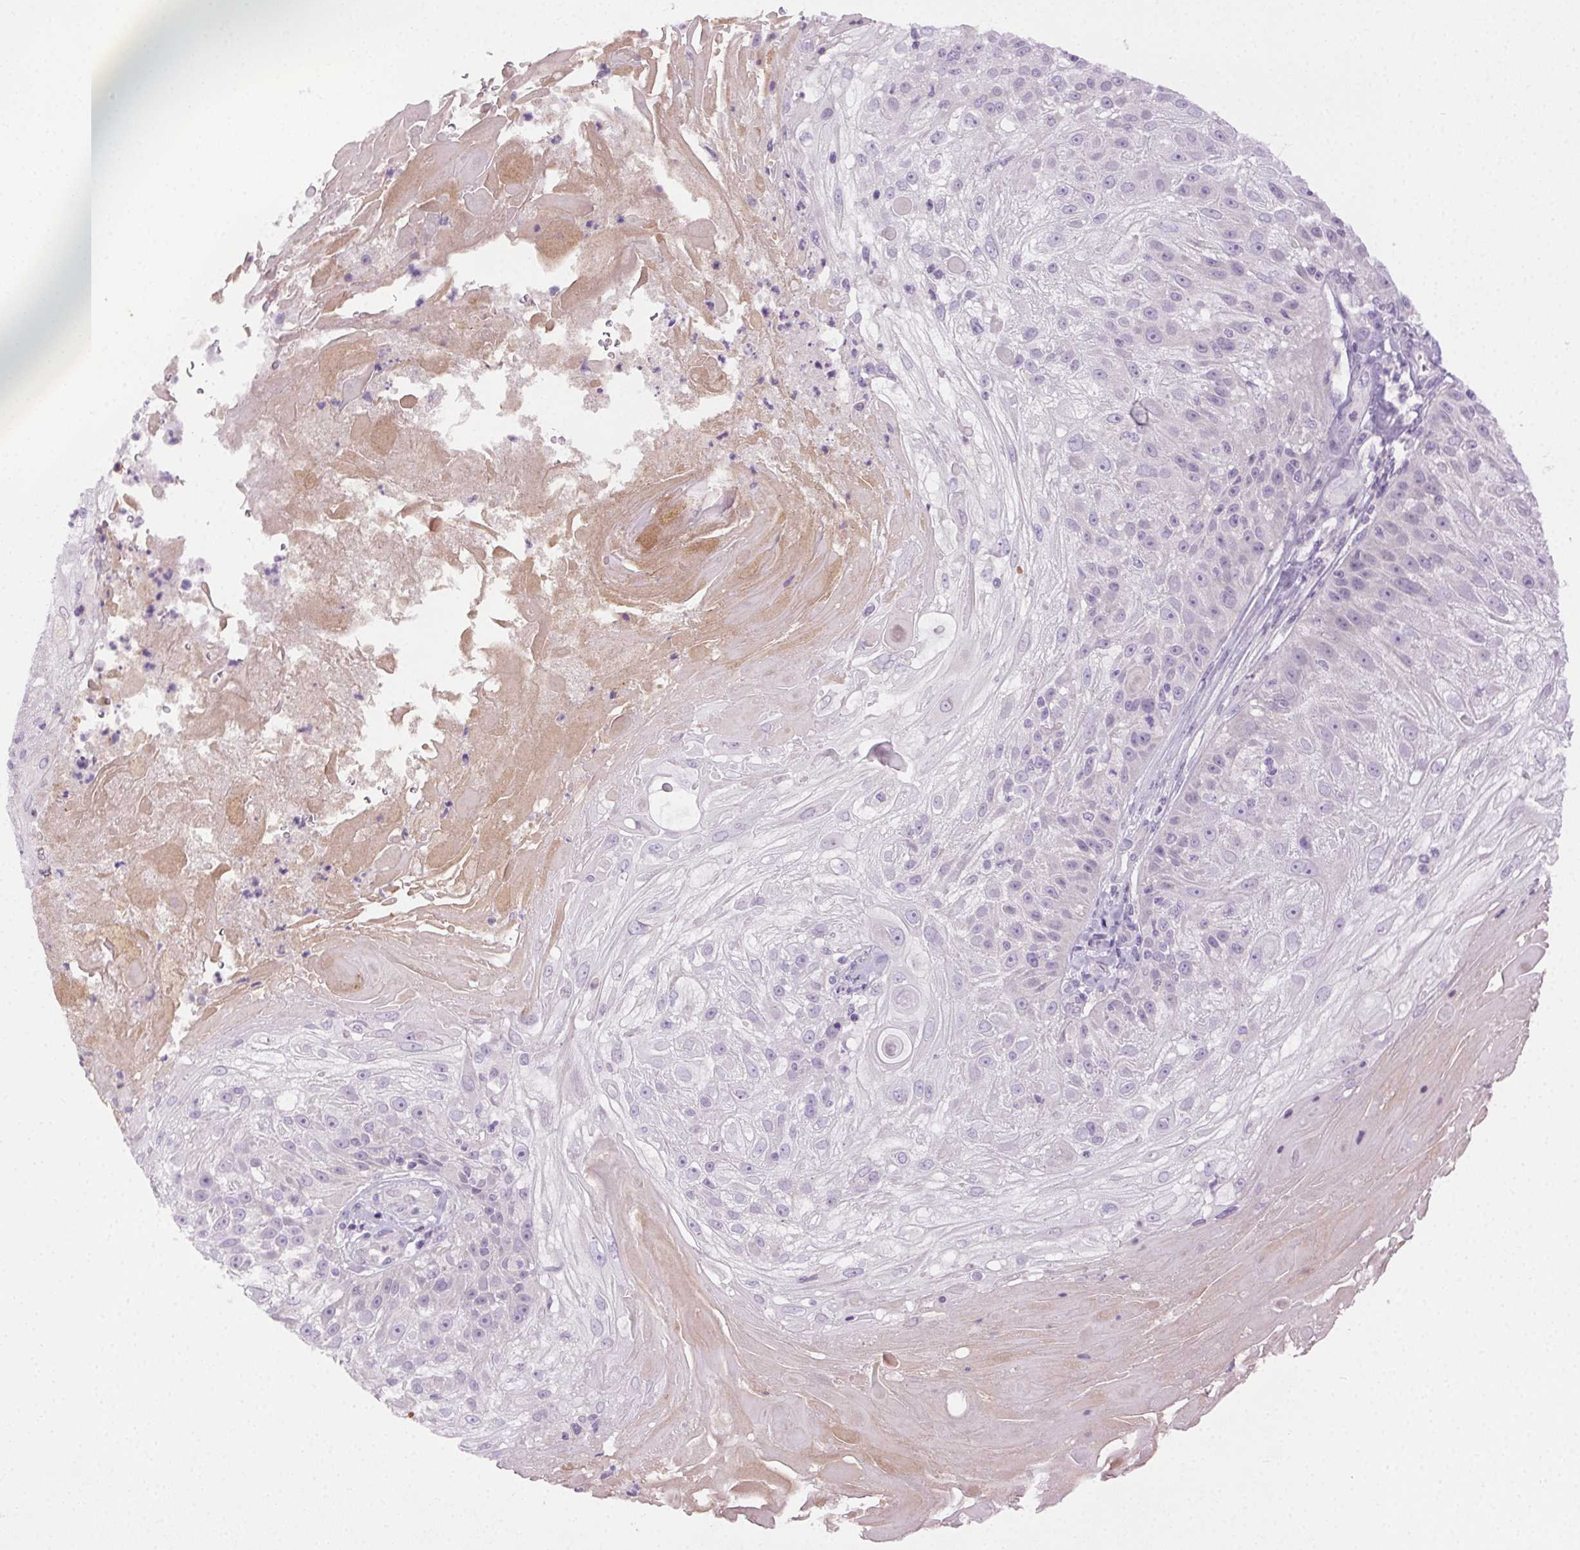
{"staining": {"intensity": "negative", "quantity": "none", "location": "none"}, "tissue": "skin cancer", "cell_type": "Tumor cells", "image_type": "cancer", "snomed": [{"axis": "morphology", "description": "Normal tissue, NOS"}, {"axis": "morphology", "description": "Squamous cell carcinoma, NOS"}, {"axis": "topography", "description": "Skin"}], "caption": "Image shows no protein positivity in tumor cells of squamous cell carcinoma (skin) tissue.", "gene": "BPIFB2", "patient": {"sex": "female", "age": 83}}